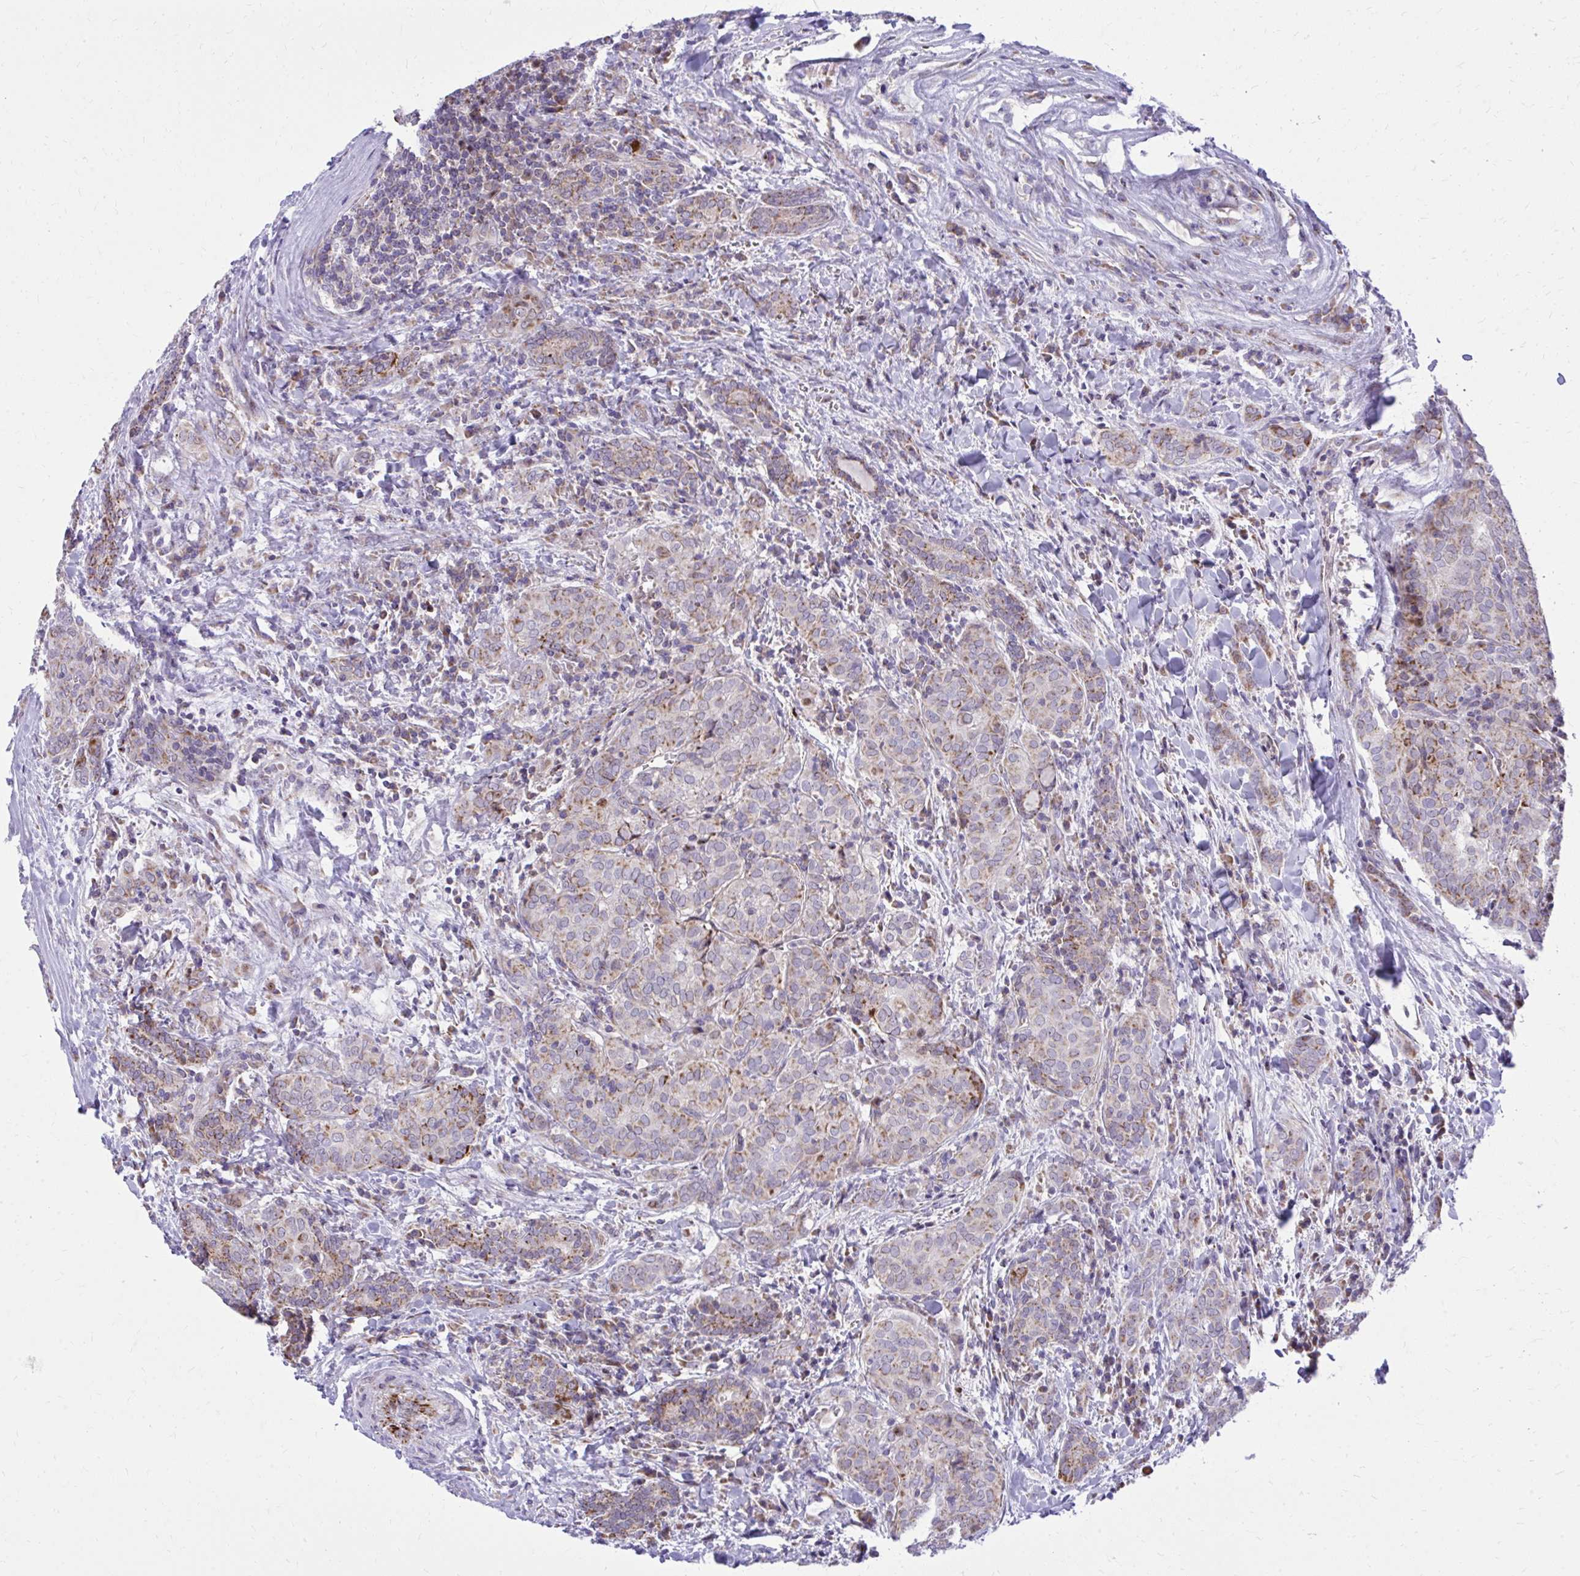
{"staining": {"intensity": "moderate", "quantity": "<25%", "location": "cytoplasmic/membranous"}, "tissue": "thyroid cancer", "cell_type": "Tumor cells", "image_type": "cancer", "snomed": [{"axis": "morphology", "description": "Papillary adenocarcinoma, NOS"}, {"axis": "topography", "description": "Thyroid gland"}], "caption": "This photomicrograph exhibits IHC staining of human thyroid papillary adenocarcinoma, with low moderate cytoplasmic/membranous expression in about <25% of tumor cells.", "gene": "GPRIN3", "patient": {"sex": "female", "age": 30}}